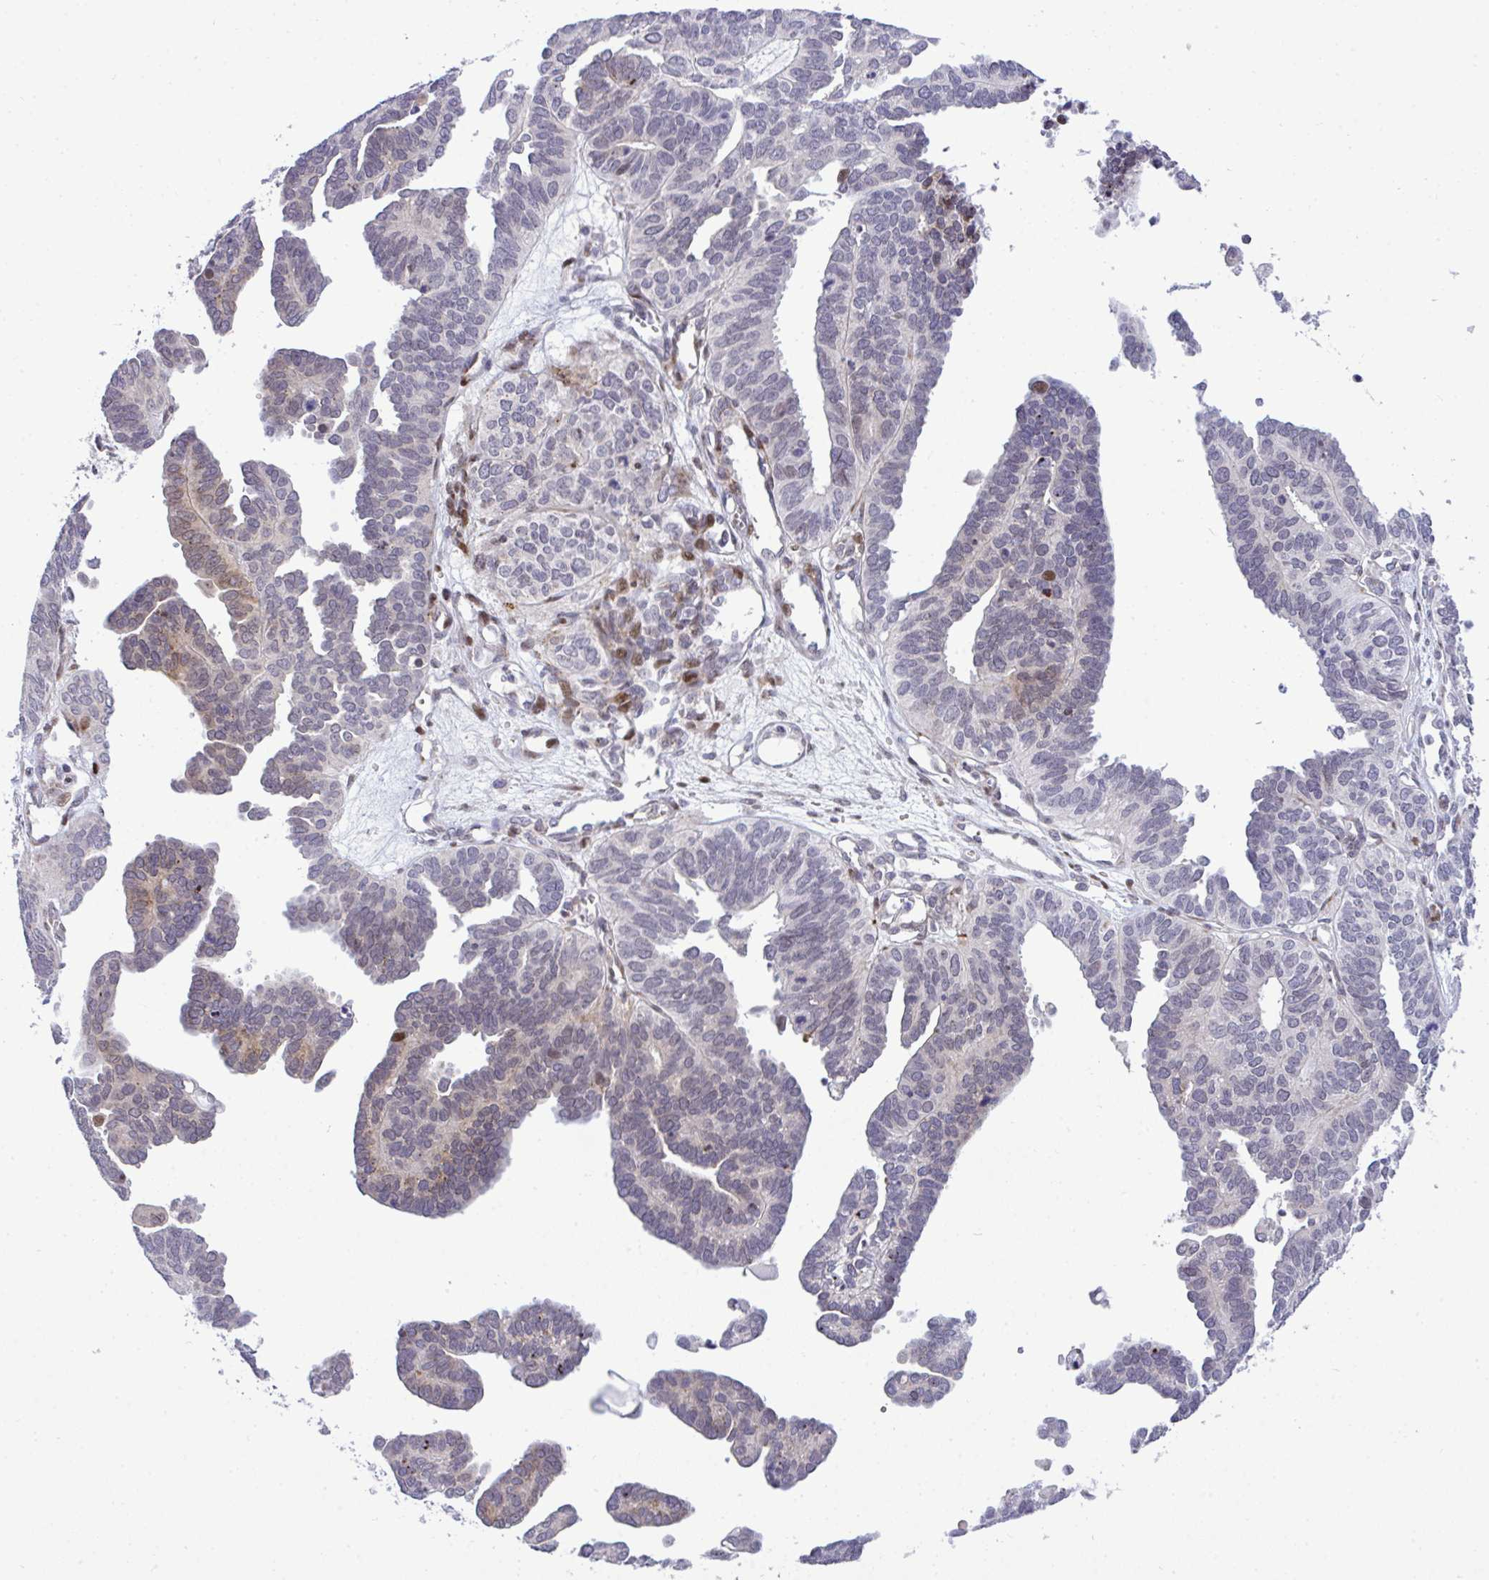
{"staining": {"intensity": "weak", "quantity": "<25%", "location": "cytoplasmic/membranous"}, "tissue": "ovarian cancer", "cell_type": "Tumor cells", "image_type": "cancer", "snomed": [{"axis": "morphology", "description": "Cystadenocarcinoma, serous, NOS"}, {"axis": "topography", "description": "Ovary"}], "caption": "DAB immunohistochemical staining of serous cystadenocarcinoma (ovarian) exhibits no significant expression in tumor cells. Brightfield microscopy of IHC stained with DAB (3,3'-diaminobenzidine) (brown) and hematoxylin (blue), captured at high magnification.", "gene": "CASTOR2", "patient": {"sex": "female", "age": 51}}